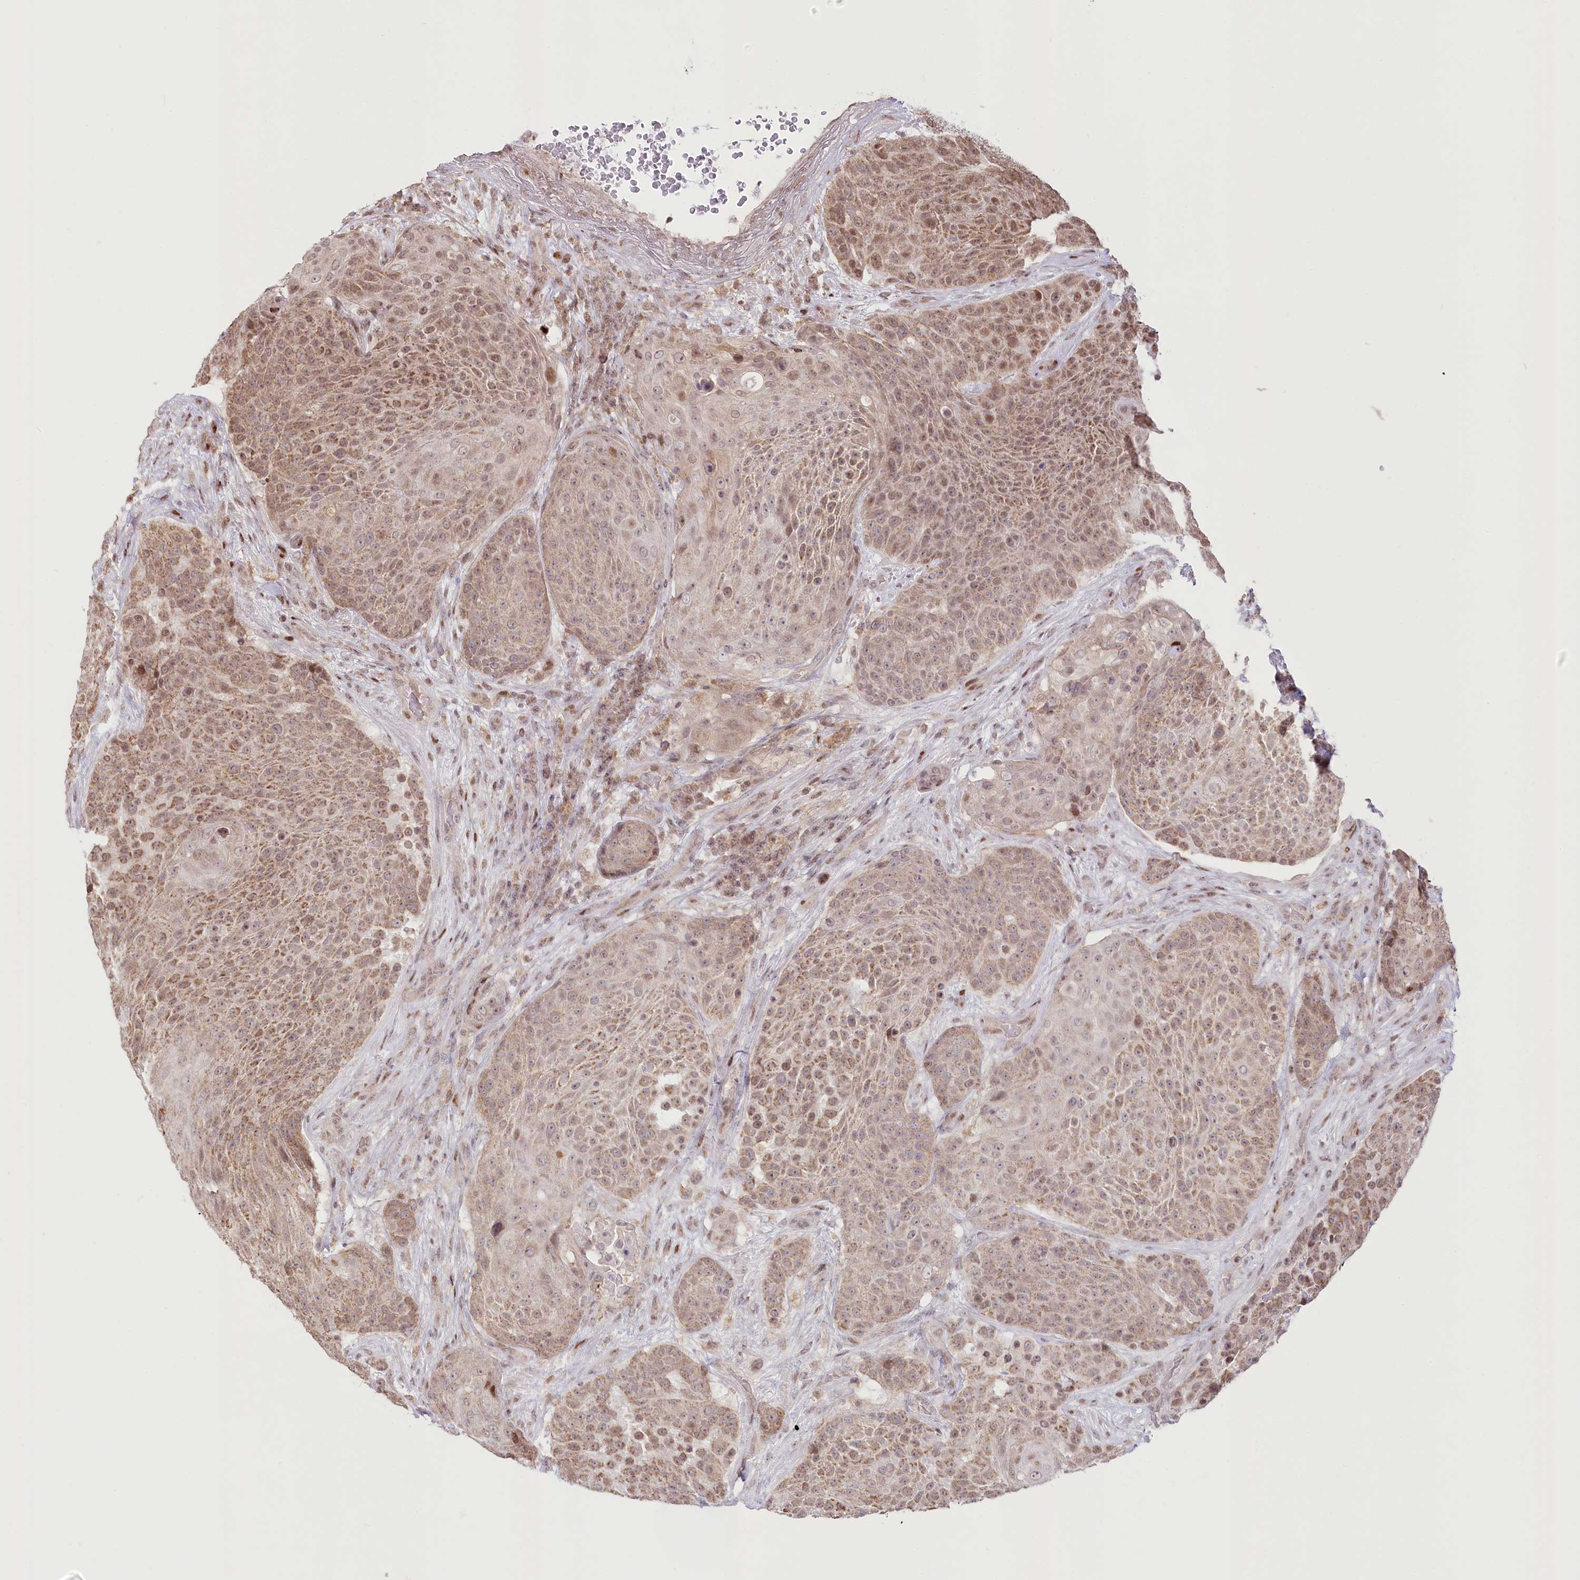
{"staining": {"intensity": "moderate", "quantity": ">75%", "location": "cytoplasmic/membranous"}, "tissue": "urothelial cancer", "cell_type": "Tumor cells", "image_type": "cancer", "snomed": [{"axis": "morphology", "description": "Urothelial carcinoma, High grade"}, {"axis": "topography", "description": "Urinary bladder"}], "caption": "The immunohistochemical stain highlights moderate cytoplasmic/membranous expression in tumor cells of urothelial cancer tissue. The staining is performed using DAB brown chromogen to label protein expression. The nuclei are counter-stained blue using hematoxylin.", "gene": "PYURF", "patient": {"sex": "female", "age": 63}}